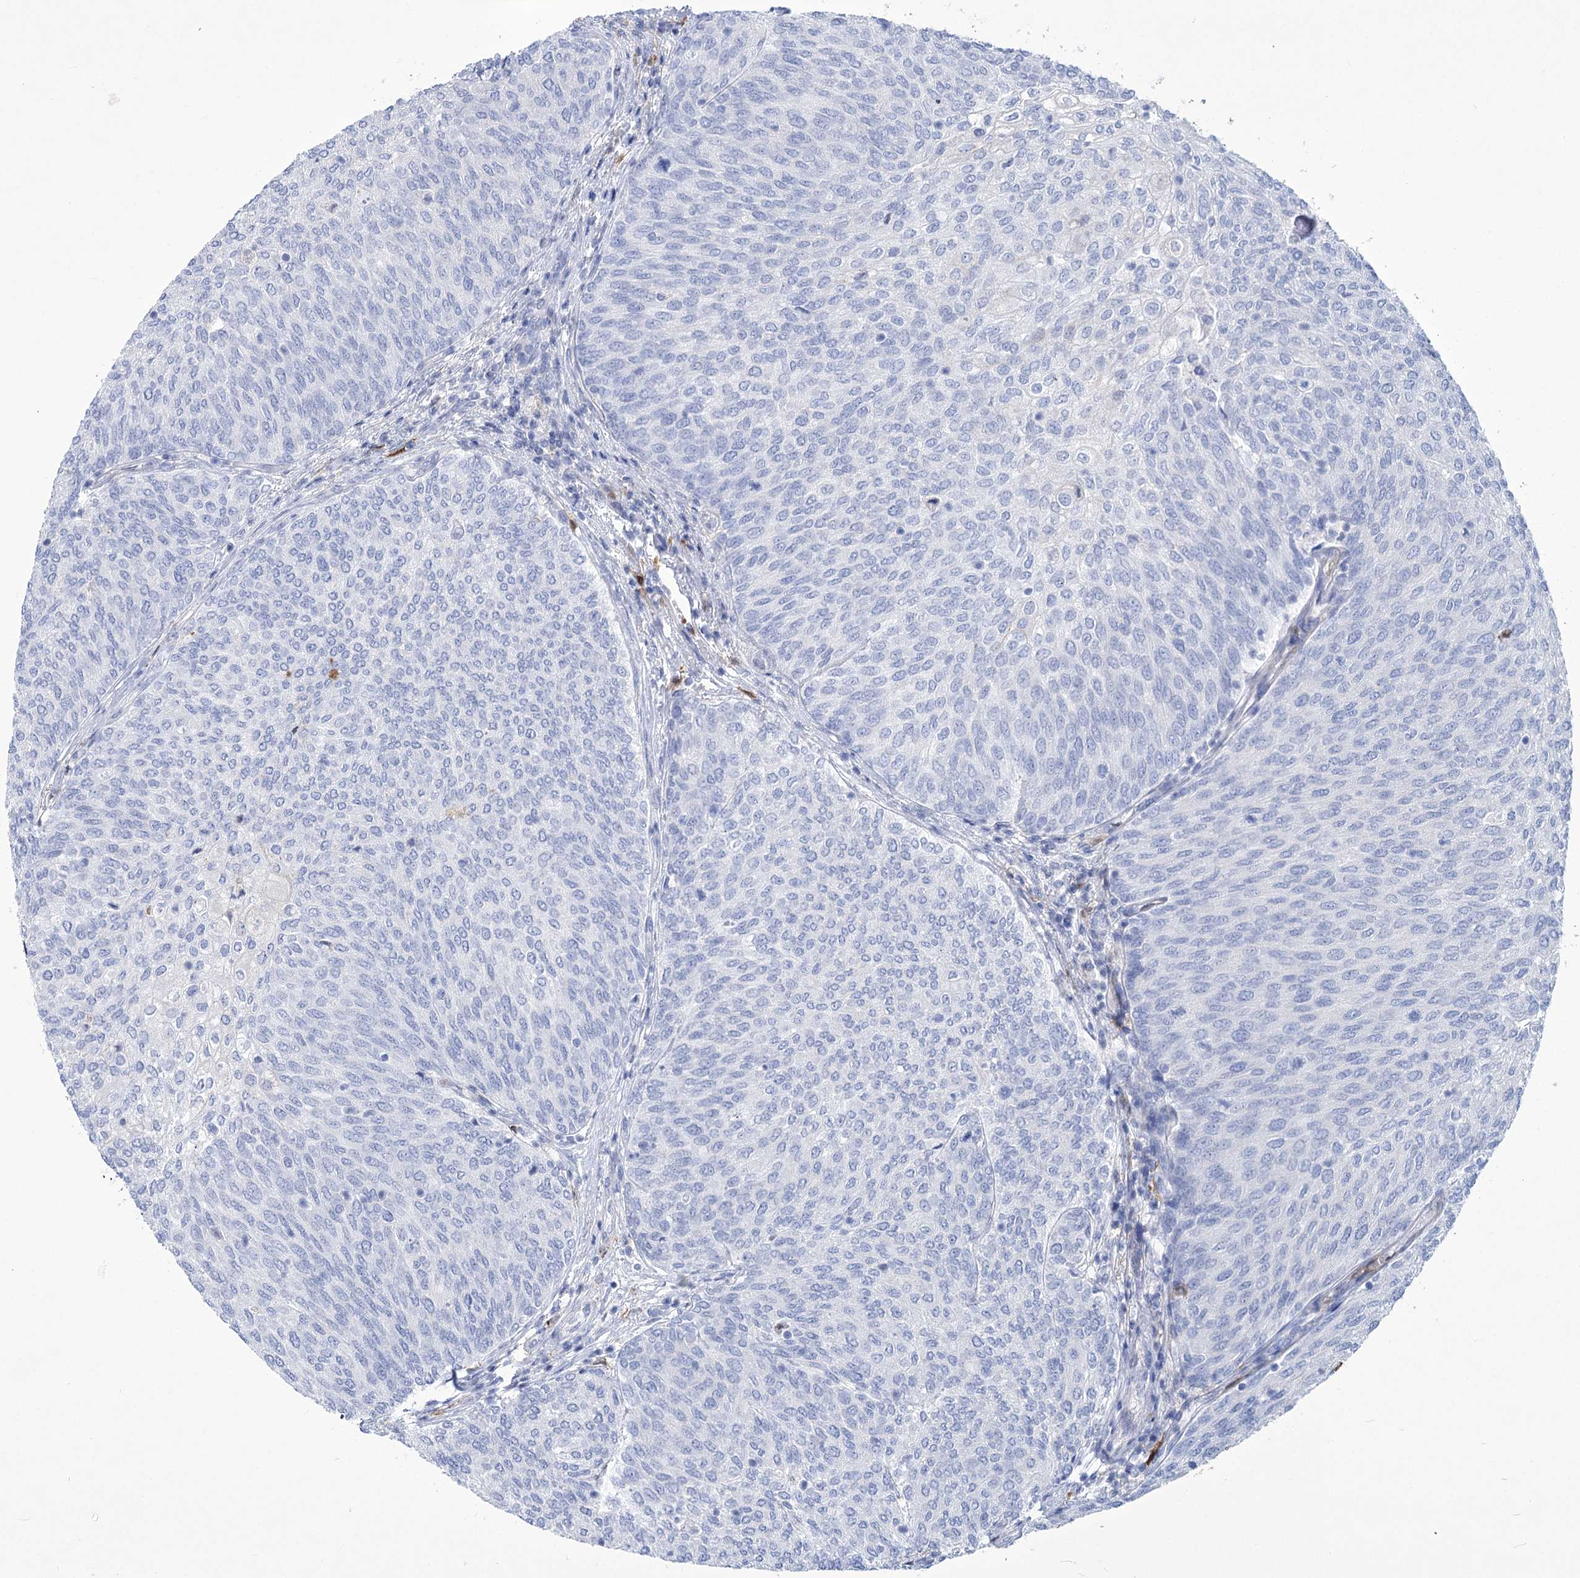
{"staining": {"intensity": "negative", "quantity": "none", "location": "none"}, "tissue": "urothelial cancer", "cell_type": "Tumor cells", "image_type": "cancer", "snomed": [{"axis": "morphology", "description": "Urothelial carcinoma, Low grade"}, {"axis": "topography", "description": "Urinary bladder"}], "caption": "High magnification brightfield microscopy of urothelial cancer stained with DAB (3,3'-diaminobenzidine) (brown) and counterstained with hematoxylin (blue): tumor cells show no significant positivity.", "gene": "PCDHA1", "patient": {"sex": "female", "age": 79}}